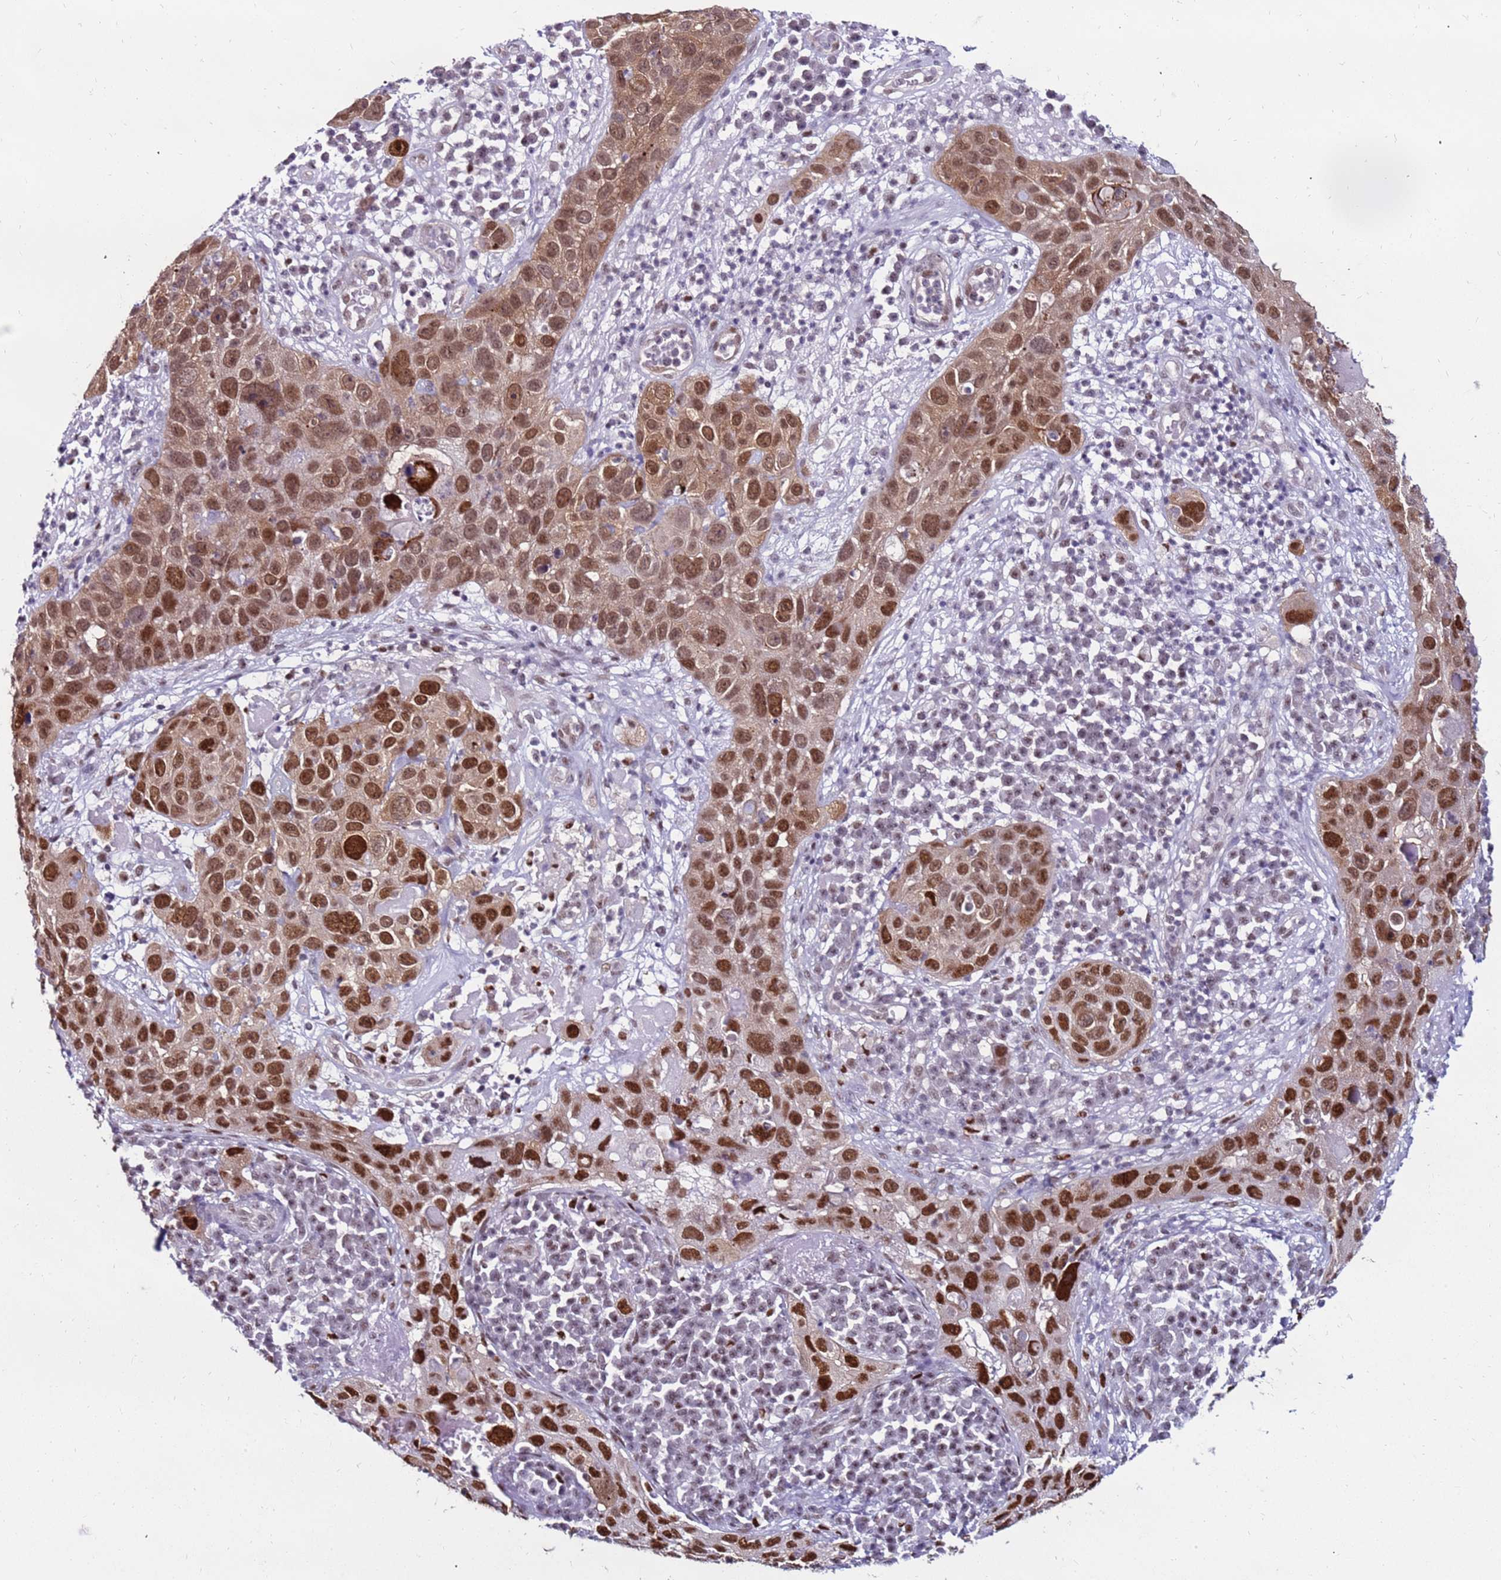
{"staining": {"intensity": "strong", "quantity": ">75%", "location": "cytoplasmic/membranous,nuclear"}, "tissue": "skin cancer", "cell_type": "Tumor cells", "image_type": "cancer", "snomed": [{"axis": "morphology", "description": "Squamous cell carcinoma in situ, NOS"}, {"axis": "morphology", "description": "Squamous cell carcinoma, NOS"}, {"axis": "topography", "description": "Skin"}], "caption": "DAB (3,3'-diaminobenzidine) immunohistochemical staining of squamous cell carcinoma in situ (skin) reveals strong cytoplasmic/membranous and nuclear protein positivity in about >75% of tumor cells.", "gene": "KPNA4", "patient": {"sex": "male", "age": 93}}